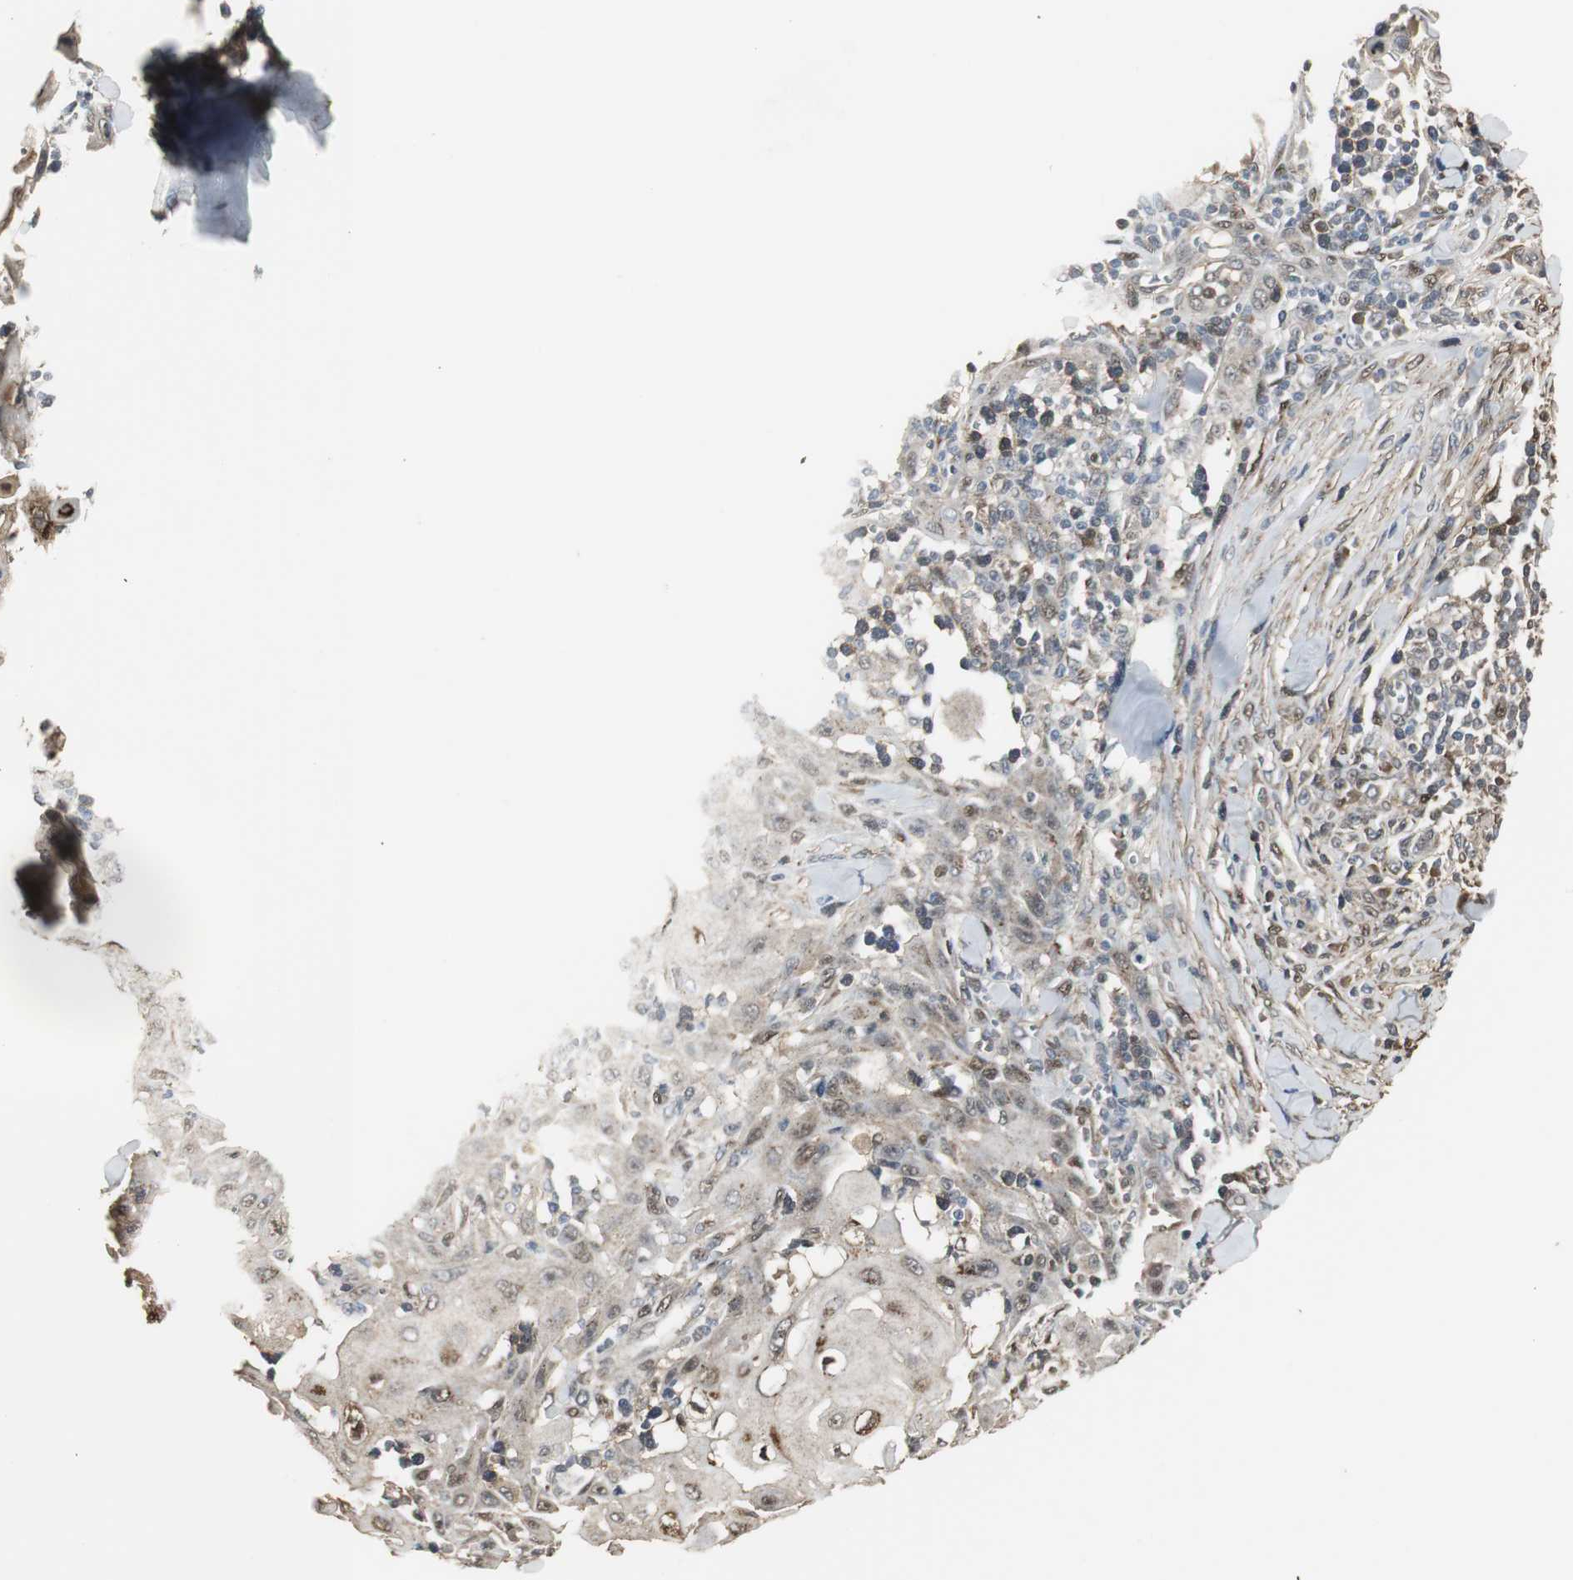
{"staining": {"intensity": "moderate", "quantity": ">75%", "location": "cytoplasmic/membranous,nuclear"}, "tissue": "skin cancer", "cell_type": "Tumor cells", "image_type": "cancer", "snomed": [{"axis": "morphology", "description": "Squamous cell carcinoma, NOS"}, {"axis": "topography", "description": "Skin"}], "caption": "The photomicrograph demonstrates immunohistochemical staining of skin squamous cell carcinoma. There is moderate cytoplasmic/membranous and nuclear positivity is identified in approximately >75% of tumor cells.", "gene": "PLIN3", "patient": {"sex": "male", "age": 24}}